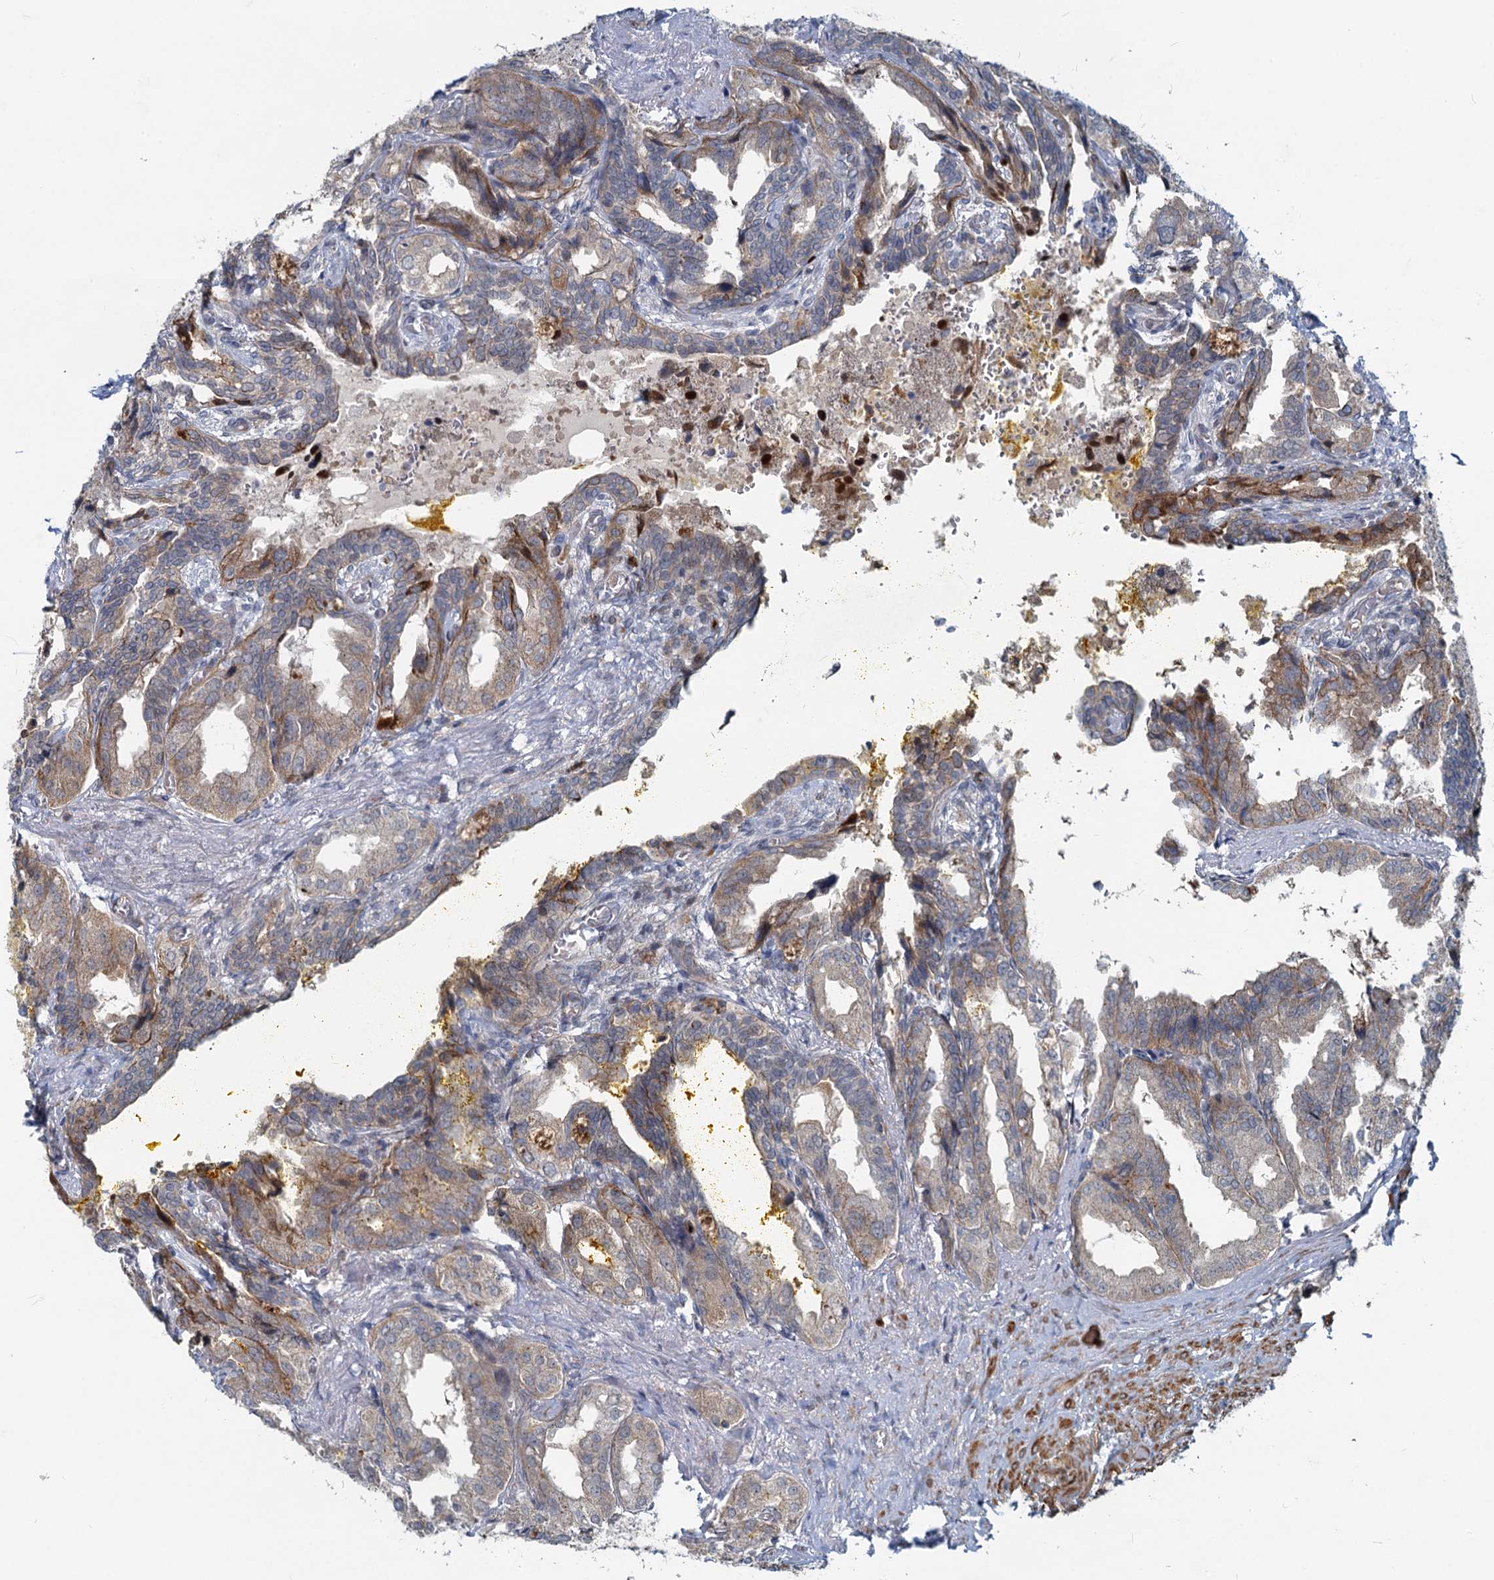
{"staining": {"intensity": "weak", "quantity": ">75%", "location": "cytoplasmic/membranous"}, "tissue": "seminal vesicle", "cell_type": "Glandular cells", "image_type": "normal", "snomed": [{"axis": "morphology", "description": "Normal tissue, NOS"}, {"axis": "topography", "description": "Seminal veicle"}], "caption": "This histopathology image demonstrates immunohistochemistry (IHC) staining of benign seminal vesicle, with low weak cytoplasmic/membranous expression in approximately >75% of glandular cells.", "gene": "ADCY2", "patient": {"sex": "male", "age": 63}}